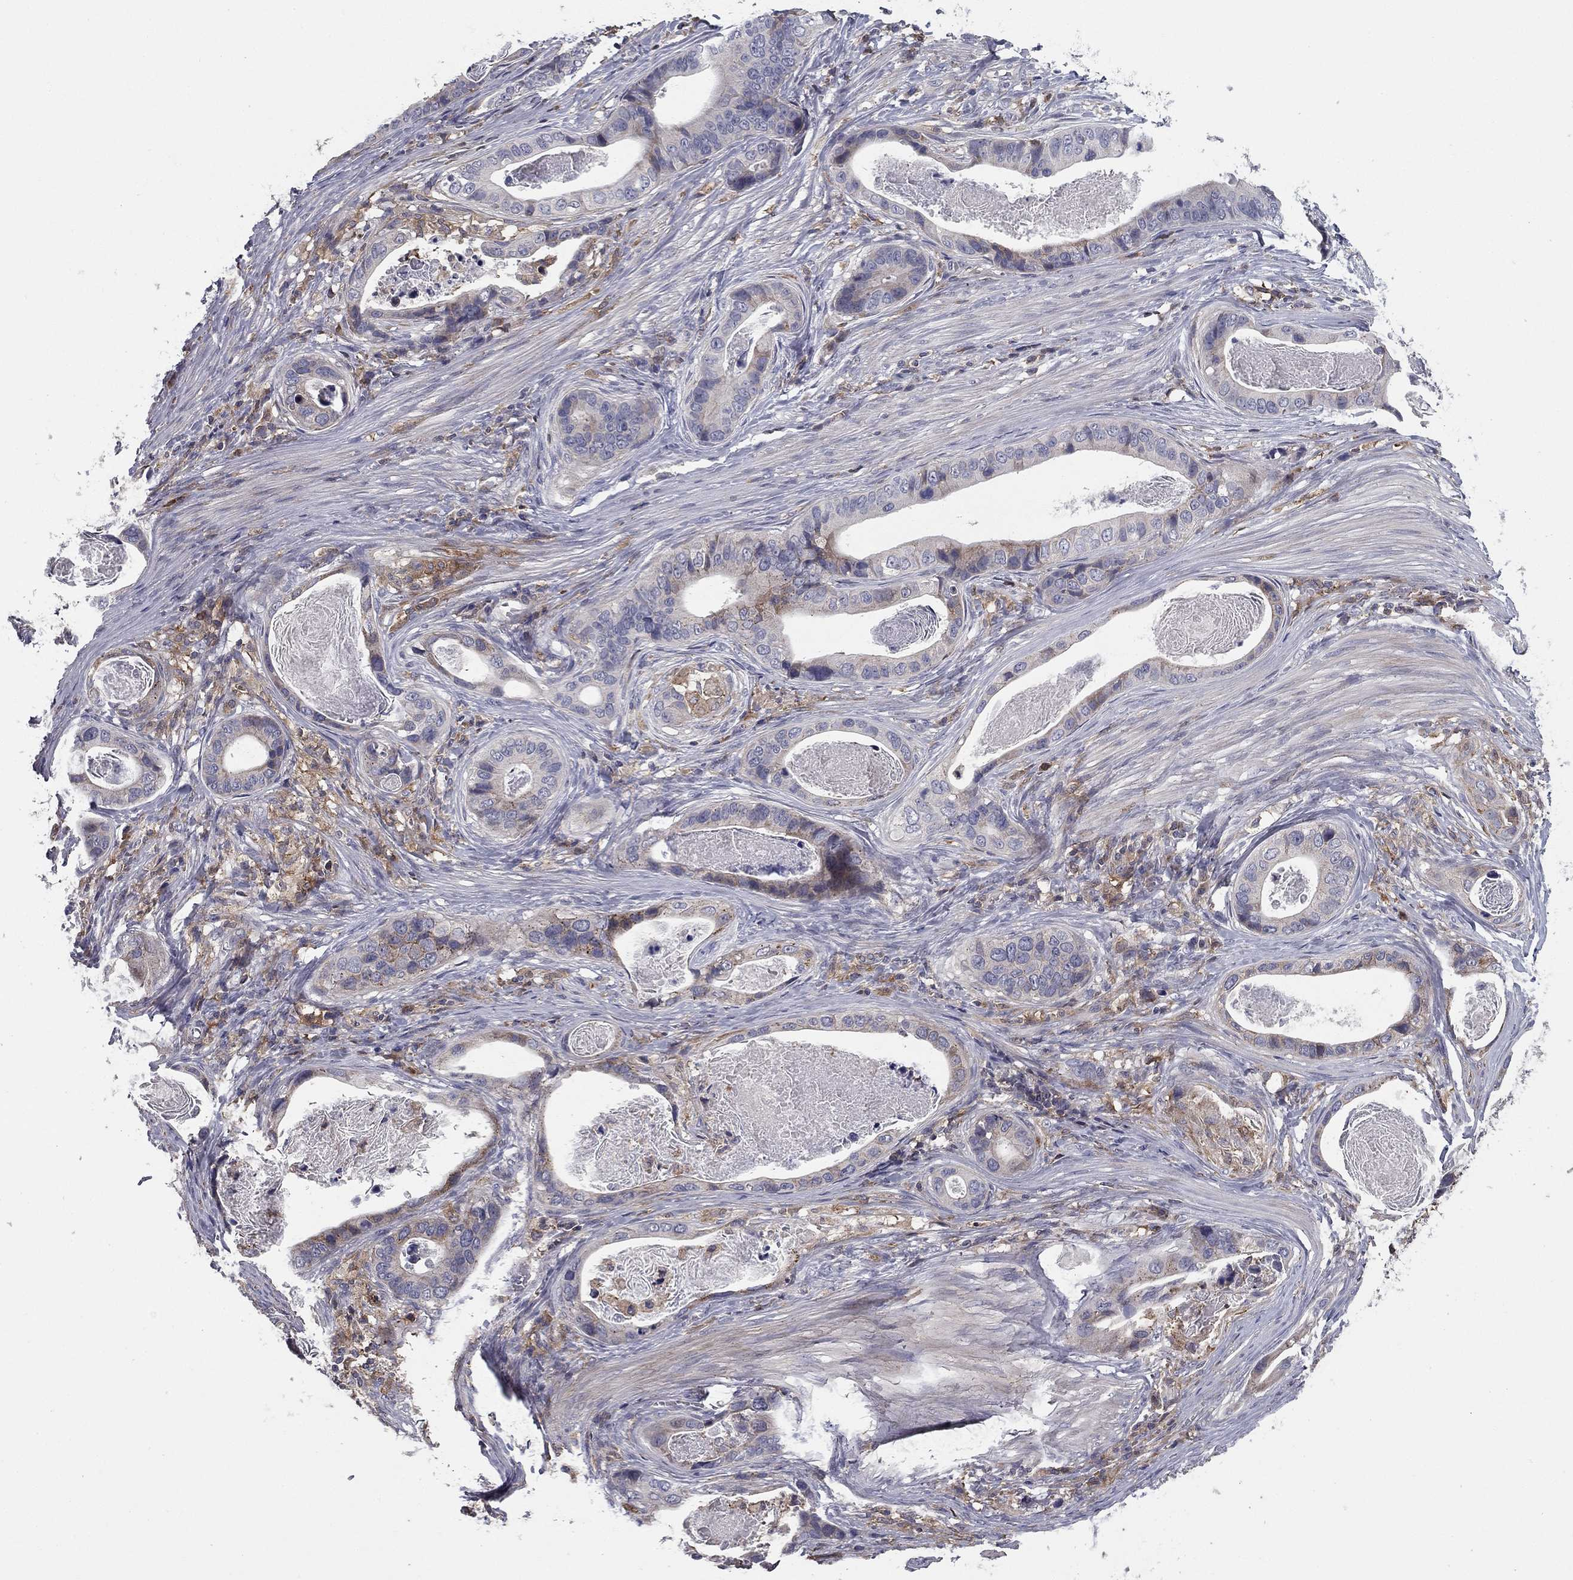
{"staining": {"intensity": "negative", "quantity": "none", "location": "none"}, "tissue": "stomach cancer", "cell_type": "Tumor cells", "image_type": "cancer", "snomed": [{"axis": "morphology", "description": "Adenocarcinoma, NOS"}, {"axis": "topography", "description": "Stomach"}], "caption": "Immunohistochemical staining of stomach adenocarcinoma displays no significant positivity in tumor cells.", "gene": "PLCB2", "patient": {"sex": "male", "age": 84}}